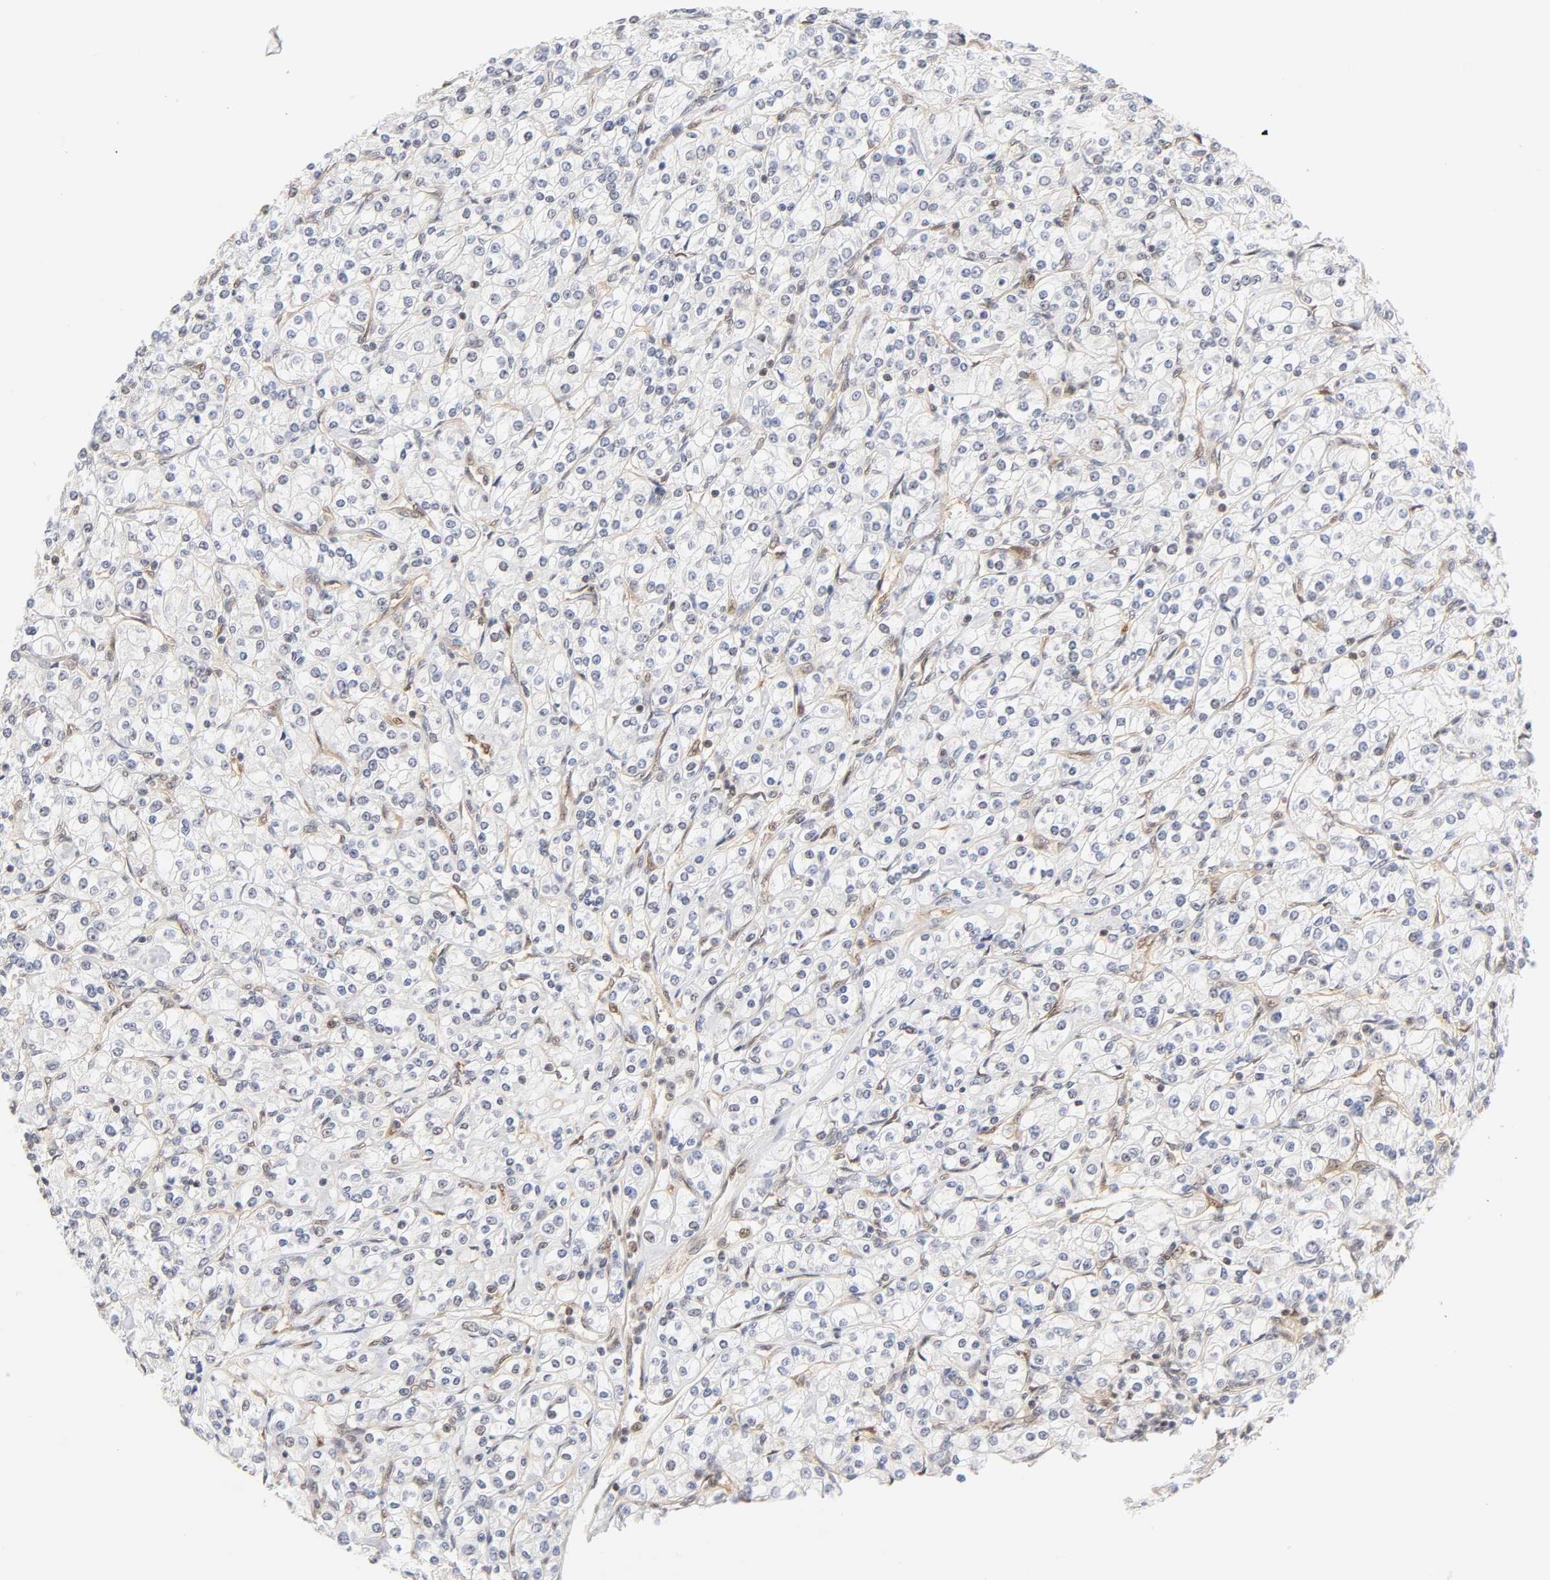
{"staining": {"intensity": "negative", "quantity": "none", "location": "none"}, "tissue": "renal cancer", "cell_type": "Tumor cells", "image_type": "cancer", "snomed": [{"axis": "morphology", "description": "Adenocarcinoma, NOS"}, {"axis": "topography", "description": "Kidney"}], "caption": "IHC histopathology image of adenocarcinoma (renal) stained for a protein (brown), which shows no expression in tumor cells.", "gene": "CDC37", "patient": {"sex": "male", "age": 77}}